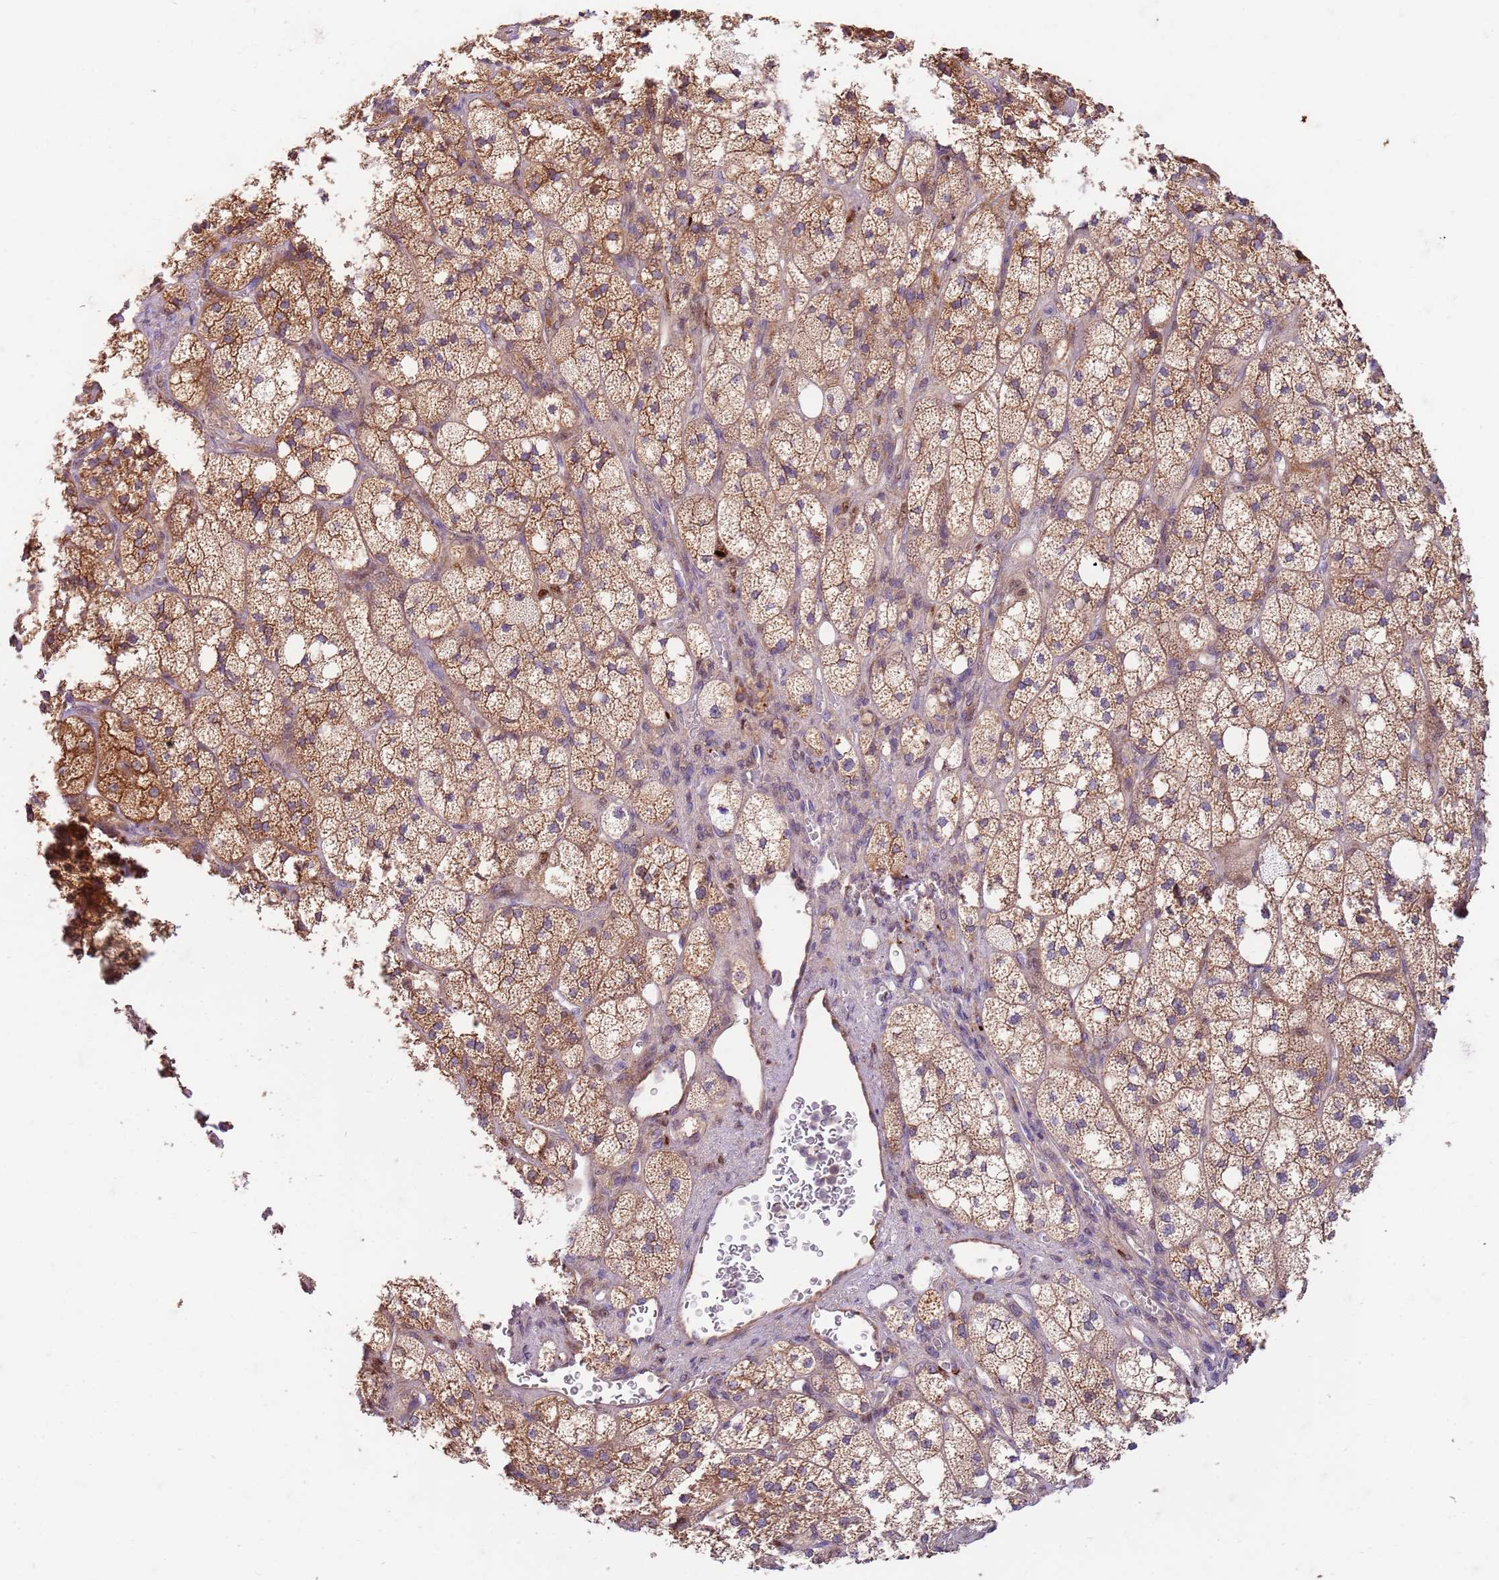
{"staining": {"intensity": "moderate", "quantity": ">75%", "location": "cytoplasmic/membranous"}, "tissue": "adrenal gland", "cell_type": "Glandular cells", "image_type": "normal", "snomed": [{"axis": "morphology", "description": "Normal tissue, NOS"}, {"axis": "topography", "description": "Adrenal gland"}], "caption": "Immunohistochemical staining of normal adrenal gland displays >75% levels of moderate cytoplasmic/membranous protein expression in about >75% of glandular cells. The staining was performed using DAB to visualize the protein expression in brown, while the nuclei were stained in blue with hematoxylin (Magnification: 20x).", "gene": "OSBP", "patient": {"sex": "male", "age": 61}}